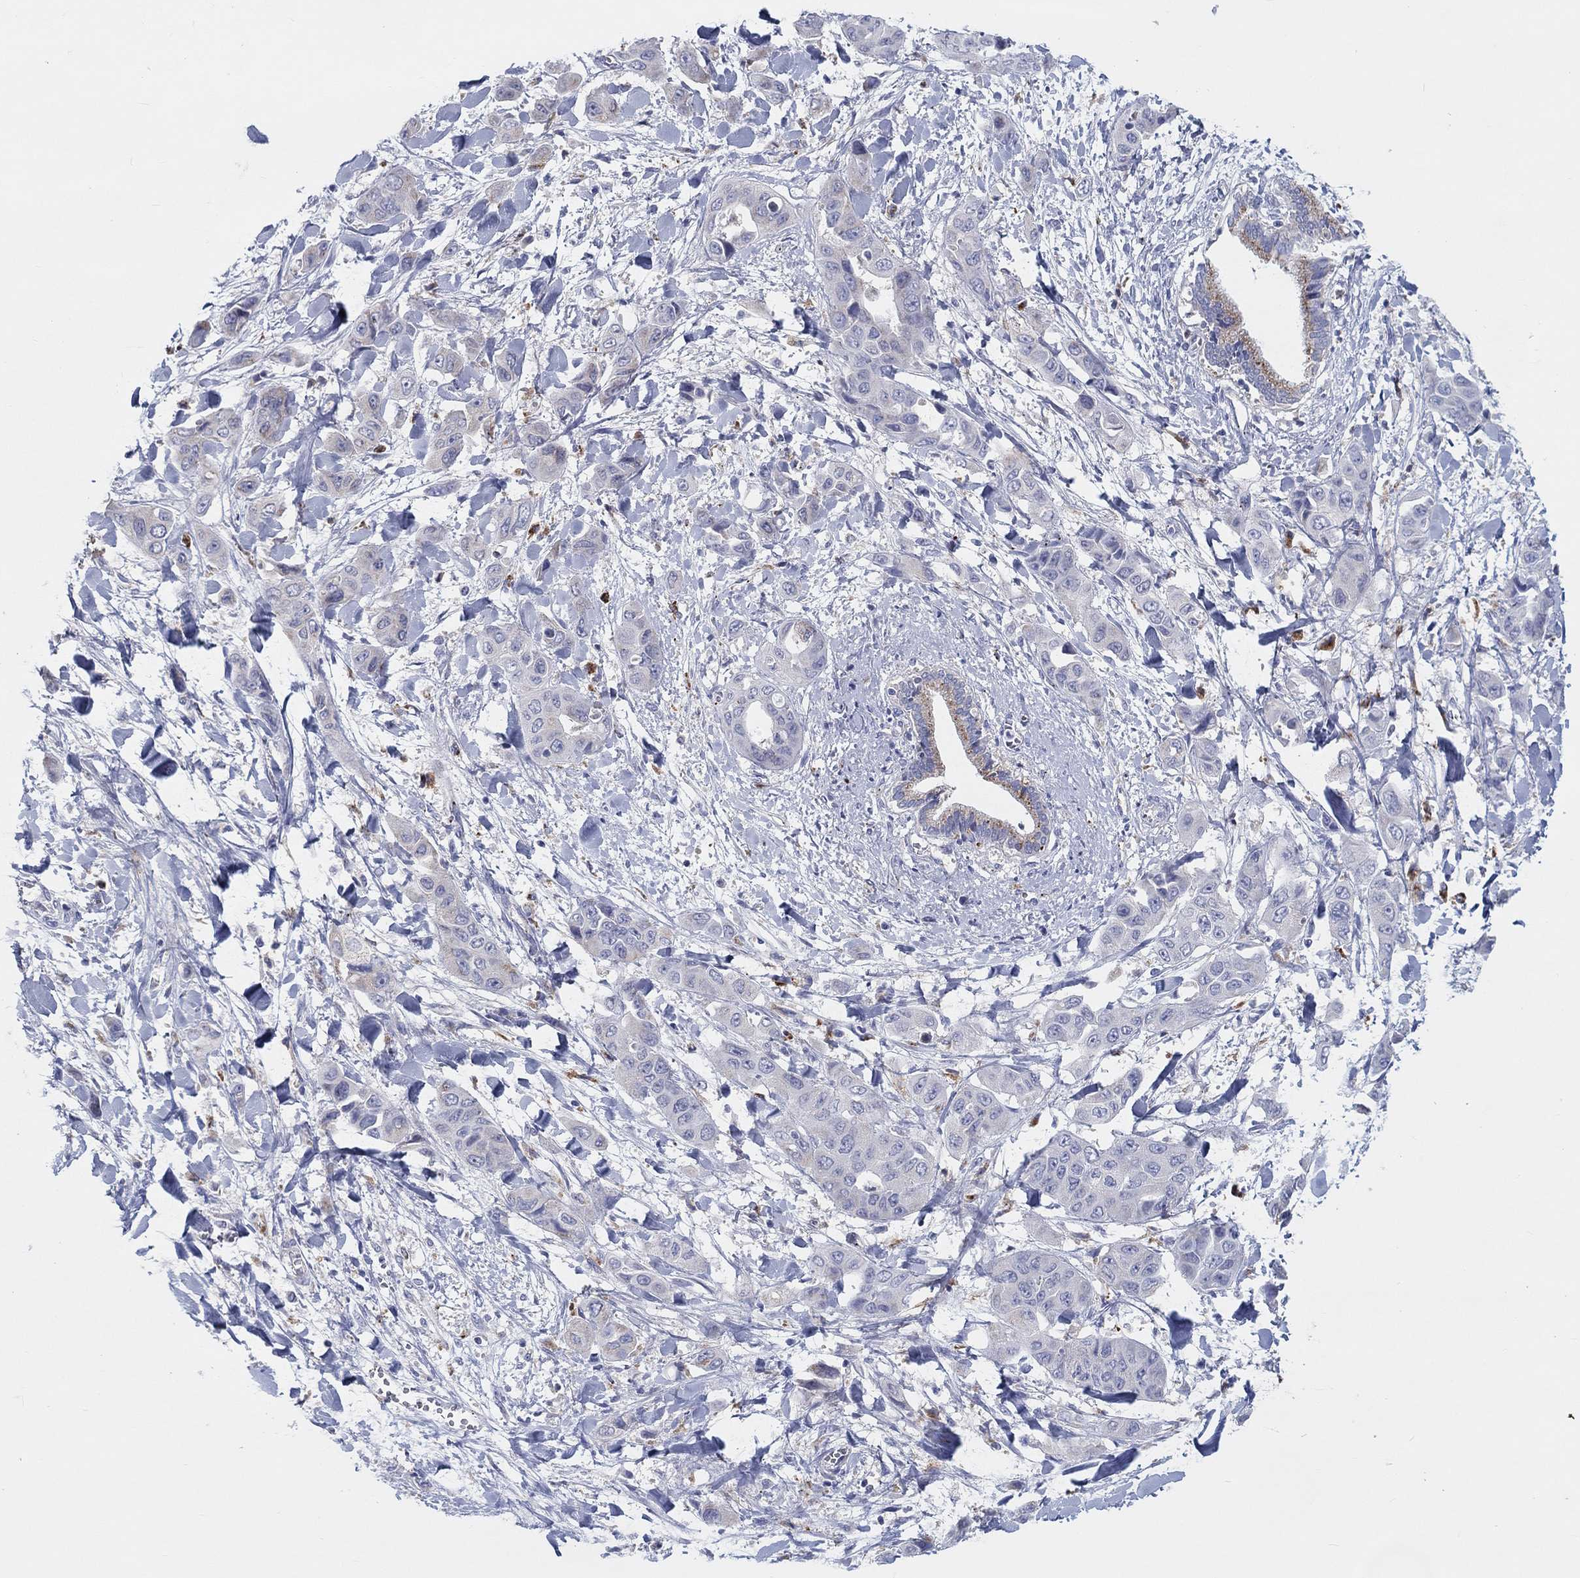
{"staining": {"intensity": "negative", "quantity": "none", "location": "none"}, "tissue": "liver cancer", "cell_type": "Tumor cells", "image_type": "cancer", "snomed": [{"axis": "morphology", "description": "Cholangiocarcinoma"}, {"axis": "topography", "description": "Liver"}], "caption": "The histopathology image displays no staining of tumor cells in liver cancer (cholangiocarcinoma).", "gene": "BCO2", "patient": {"sex": "female", "age": 52}}